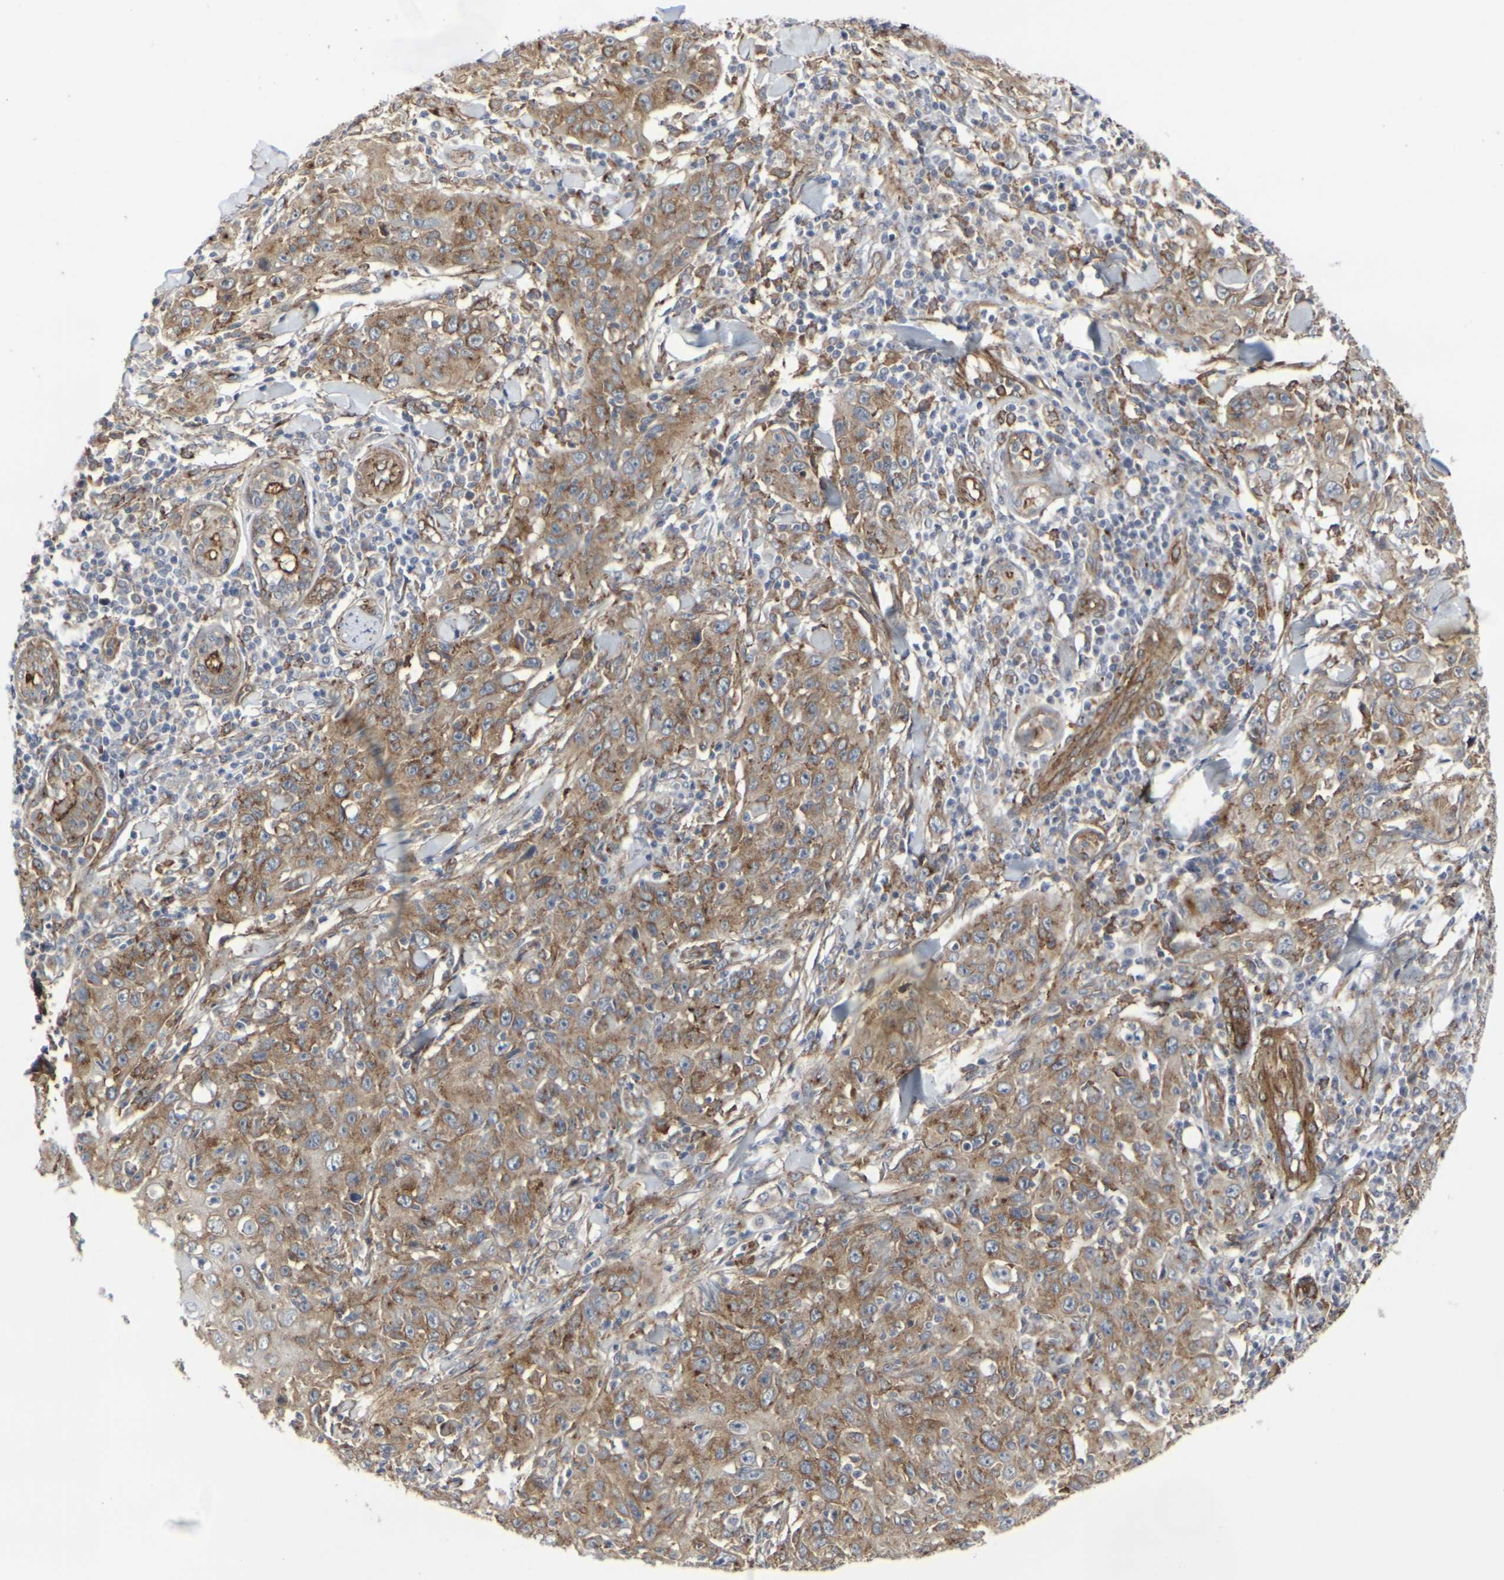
{"staining": {"intensity": "moderate", "quantity": ">75%", "location": "cytoplasmic/membranous"}, "tissue": "skin cancer", "cell_type": "Tumor cells", "image_type": "cancer", "snomed": [{"axis": "morphology", "description": "Squamous cell carcinoma, NOS"}, {"axis": "topography", "description": "Skin"}], "caption": "Human skin cancer (squamous cell carcinoma) stained with a brown dye demonstrates moderate cytoplasmic/membranous positive positivity in about >75% of tumor cells.", "gene": "MYOF", "patient": {"sex": "female", "age": 88}}